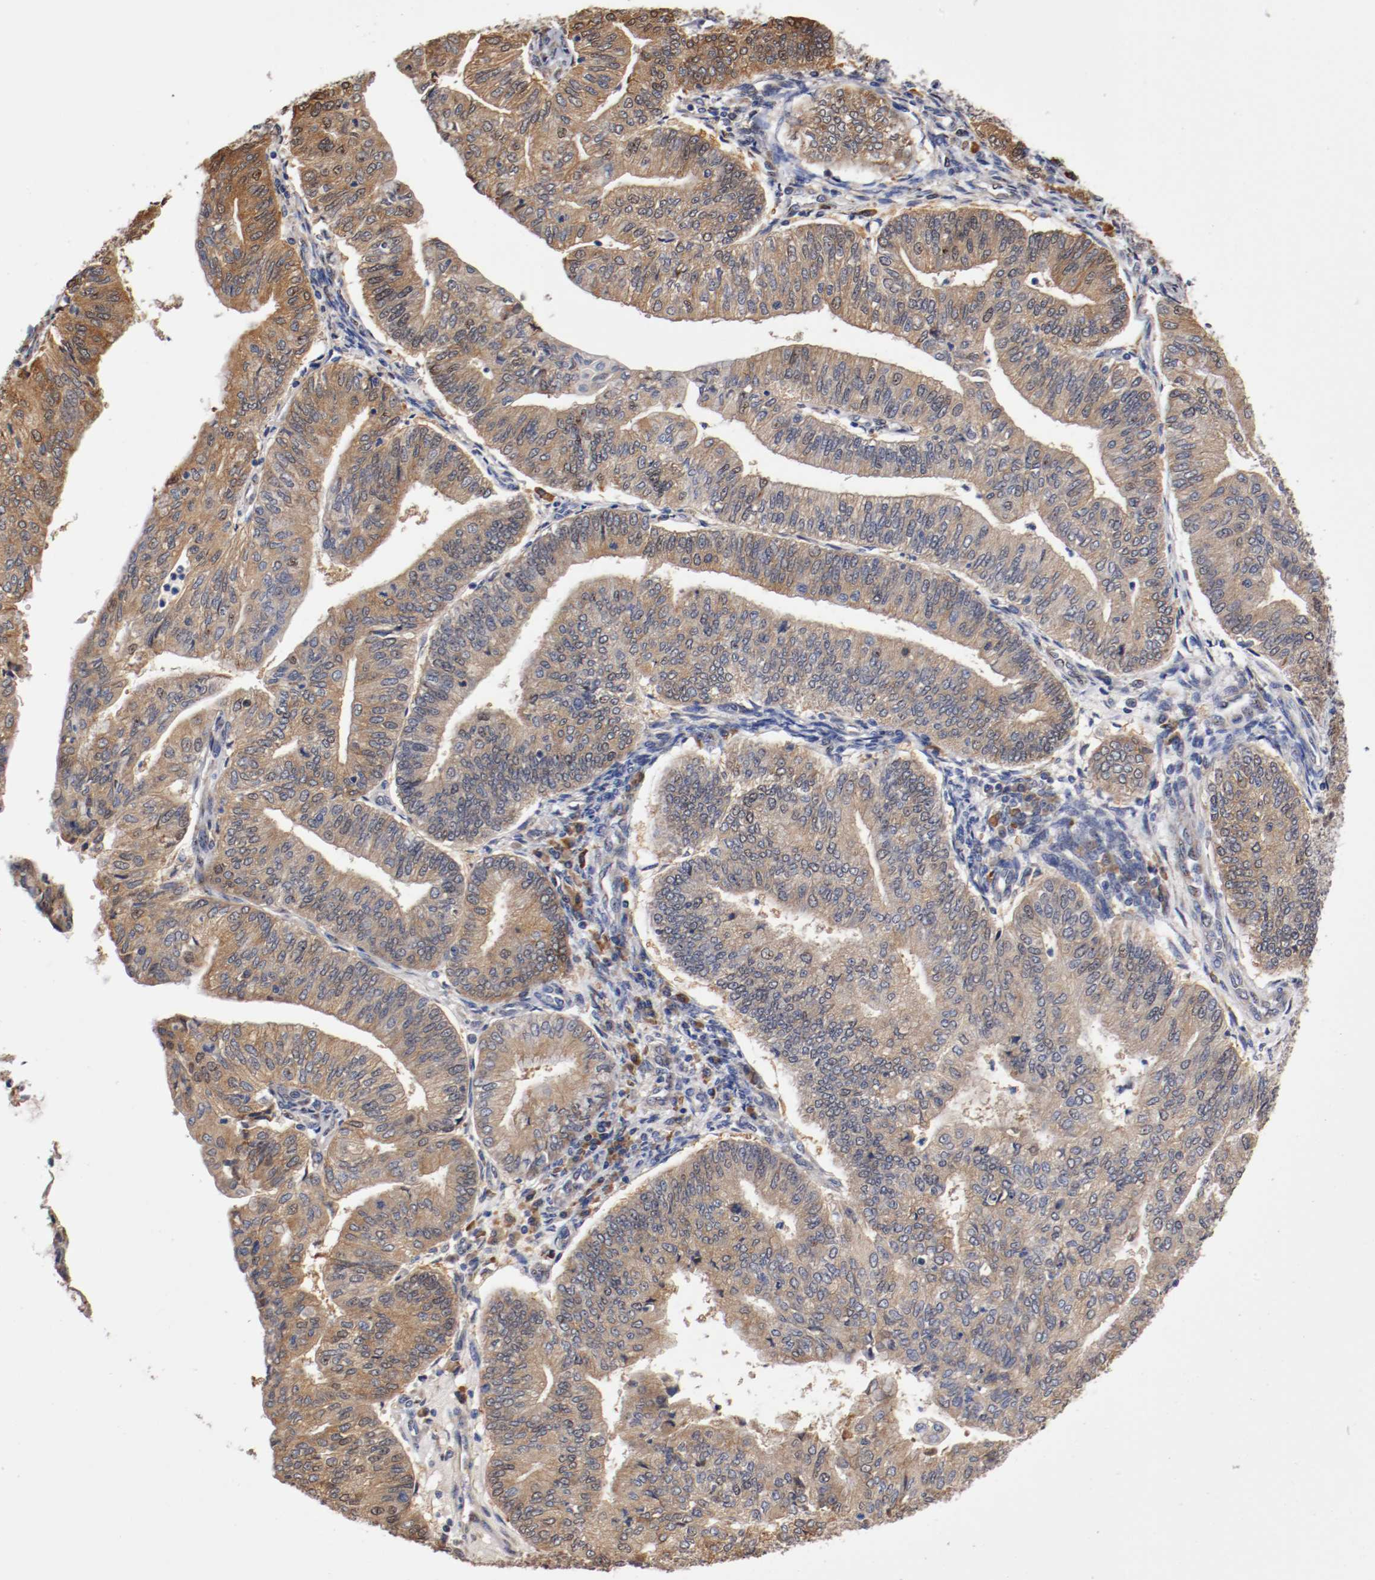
{"staining": {"intensity": "moderate", "quantity": ">75%", "location": "cytoplasmic/membranous"}, "tissue": "endometrial cancer", "cell_type": "Tumor cells", "image_type": "cancer", "snomed": [{"axis": "morphology", "description": "Adenocarcinoma, NOS"}, {"axis": "topography", "description": "Endometrium"}], "caption": "An image of human endometrial cancer (adenocarcinoma) stained for a protein exhibits moderate cytoplasmic/membranous brown staining in tumor cells.", "gene": "TNFSF13", "patient": {"sex": "female", "age": 59}}